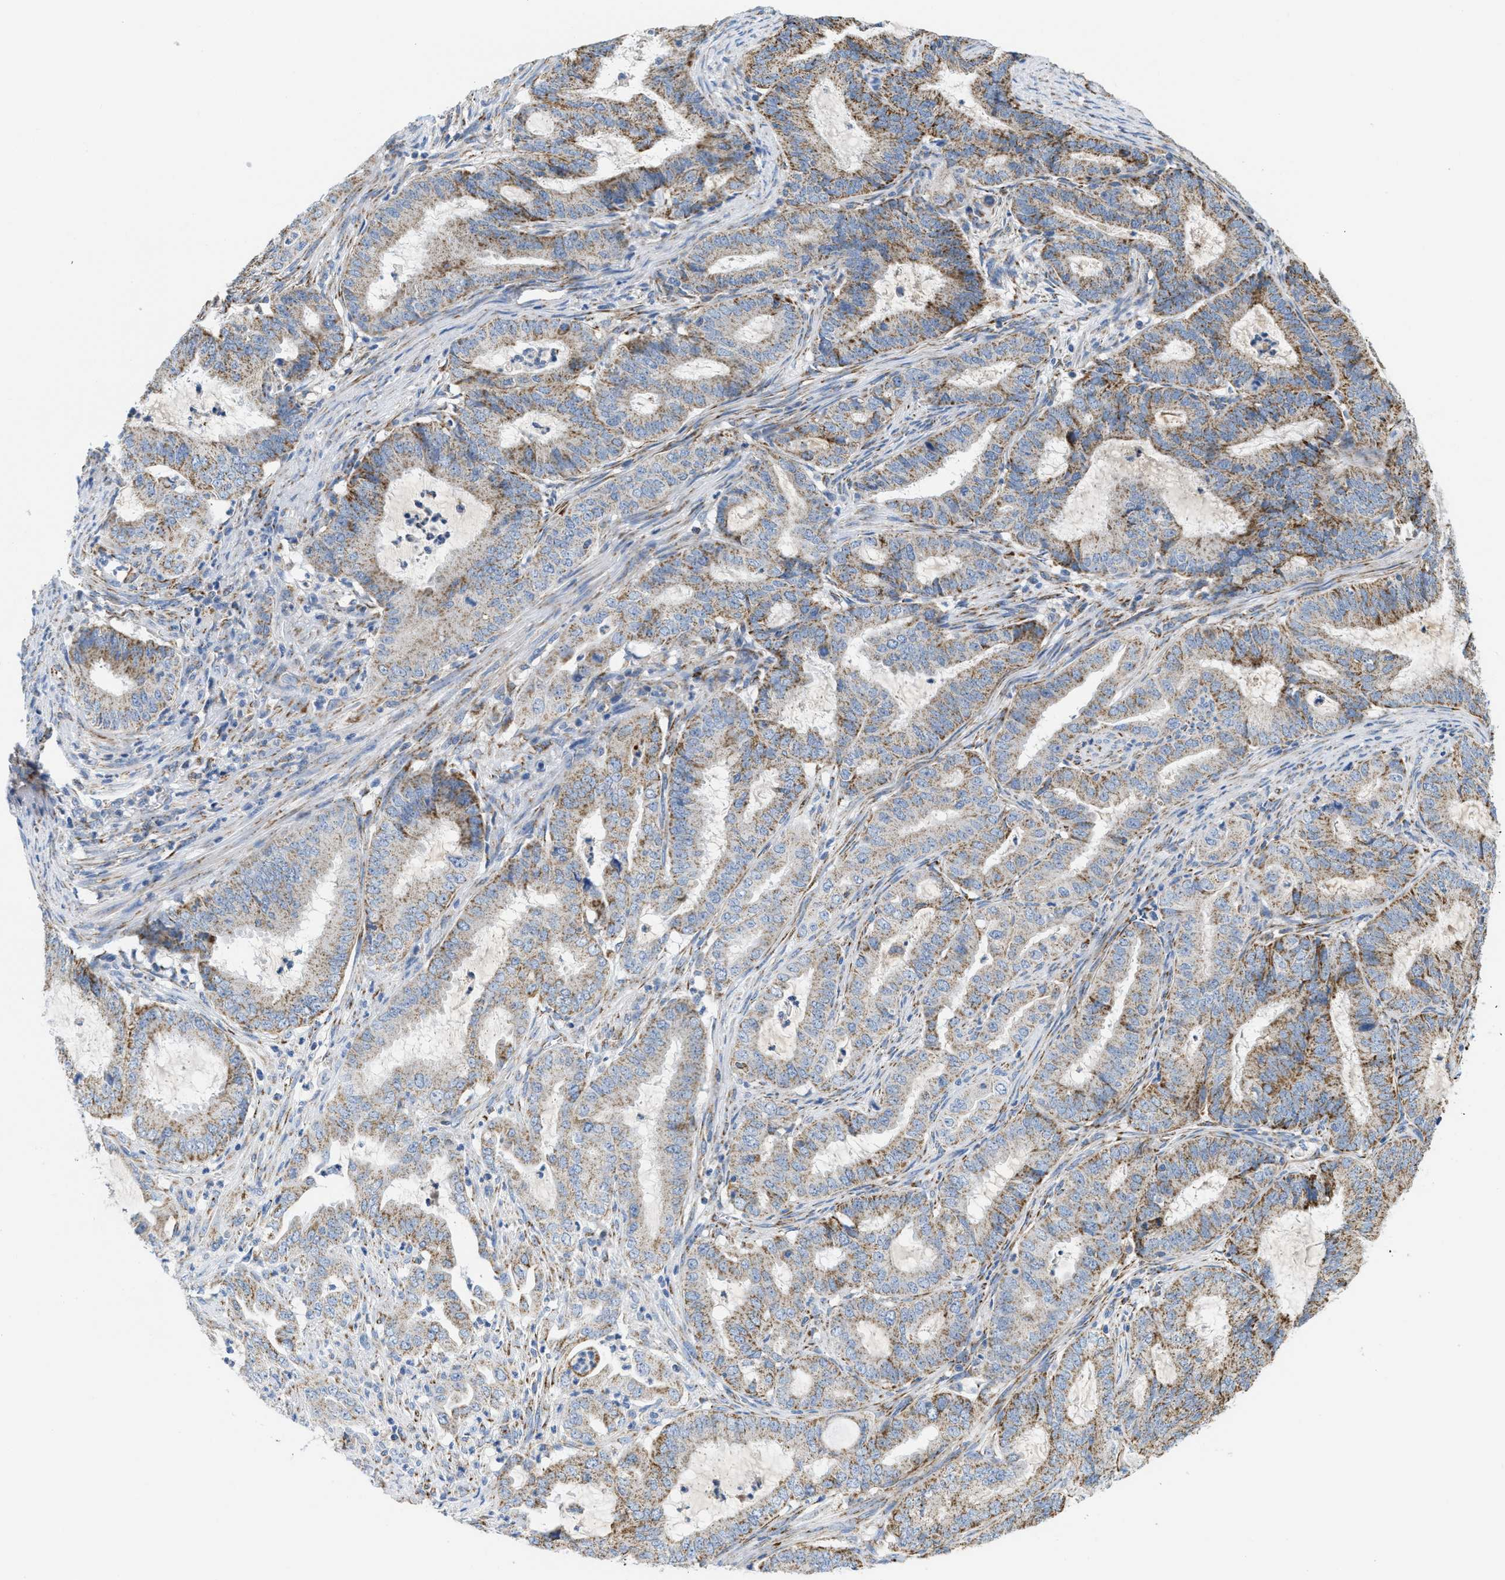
{"staining": {"intensity": "moderate", "quantity": ">75%", "location": "cytoplasmic/membranous"}, "tissue": "endometrial cancer", "cell_type": "Tumor cells", "image_type": "cancer", "snomed": [{"axis": "morphology", "description": "Adenocarcinoma, NOS"}, {"axis": "topography", "description": "Endometrium"}], "caption": "An immunohistochemistry (IHC) micrograph of neoplastic tissue is shown. Protein staining in brown shows moderate cytoplasmic/membranous positivity in adenocarcinoma (endometrial) within tumor cells.", "gene": "KCNJ5", "patient": {"sex": "female", "age": 70}}